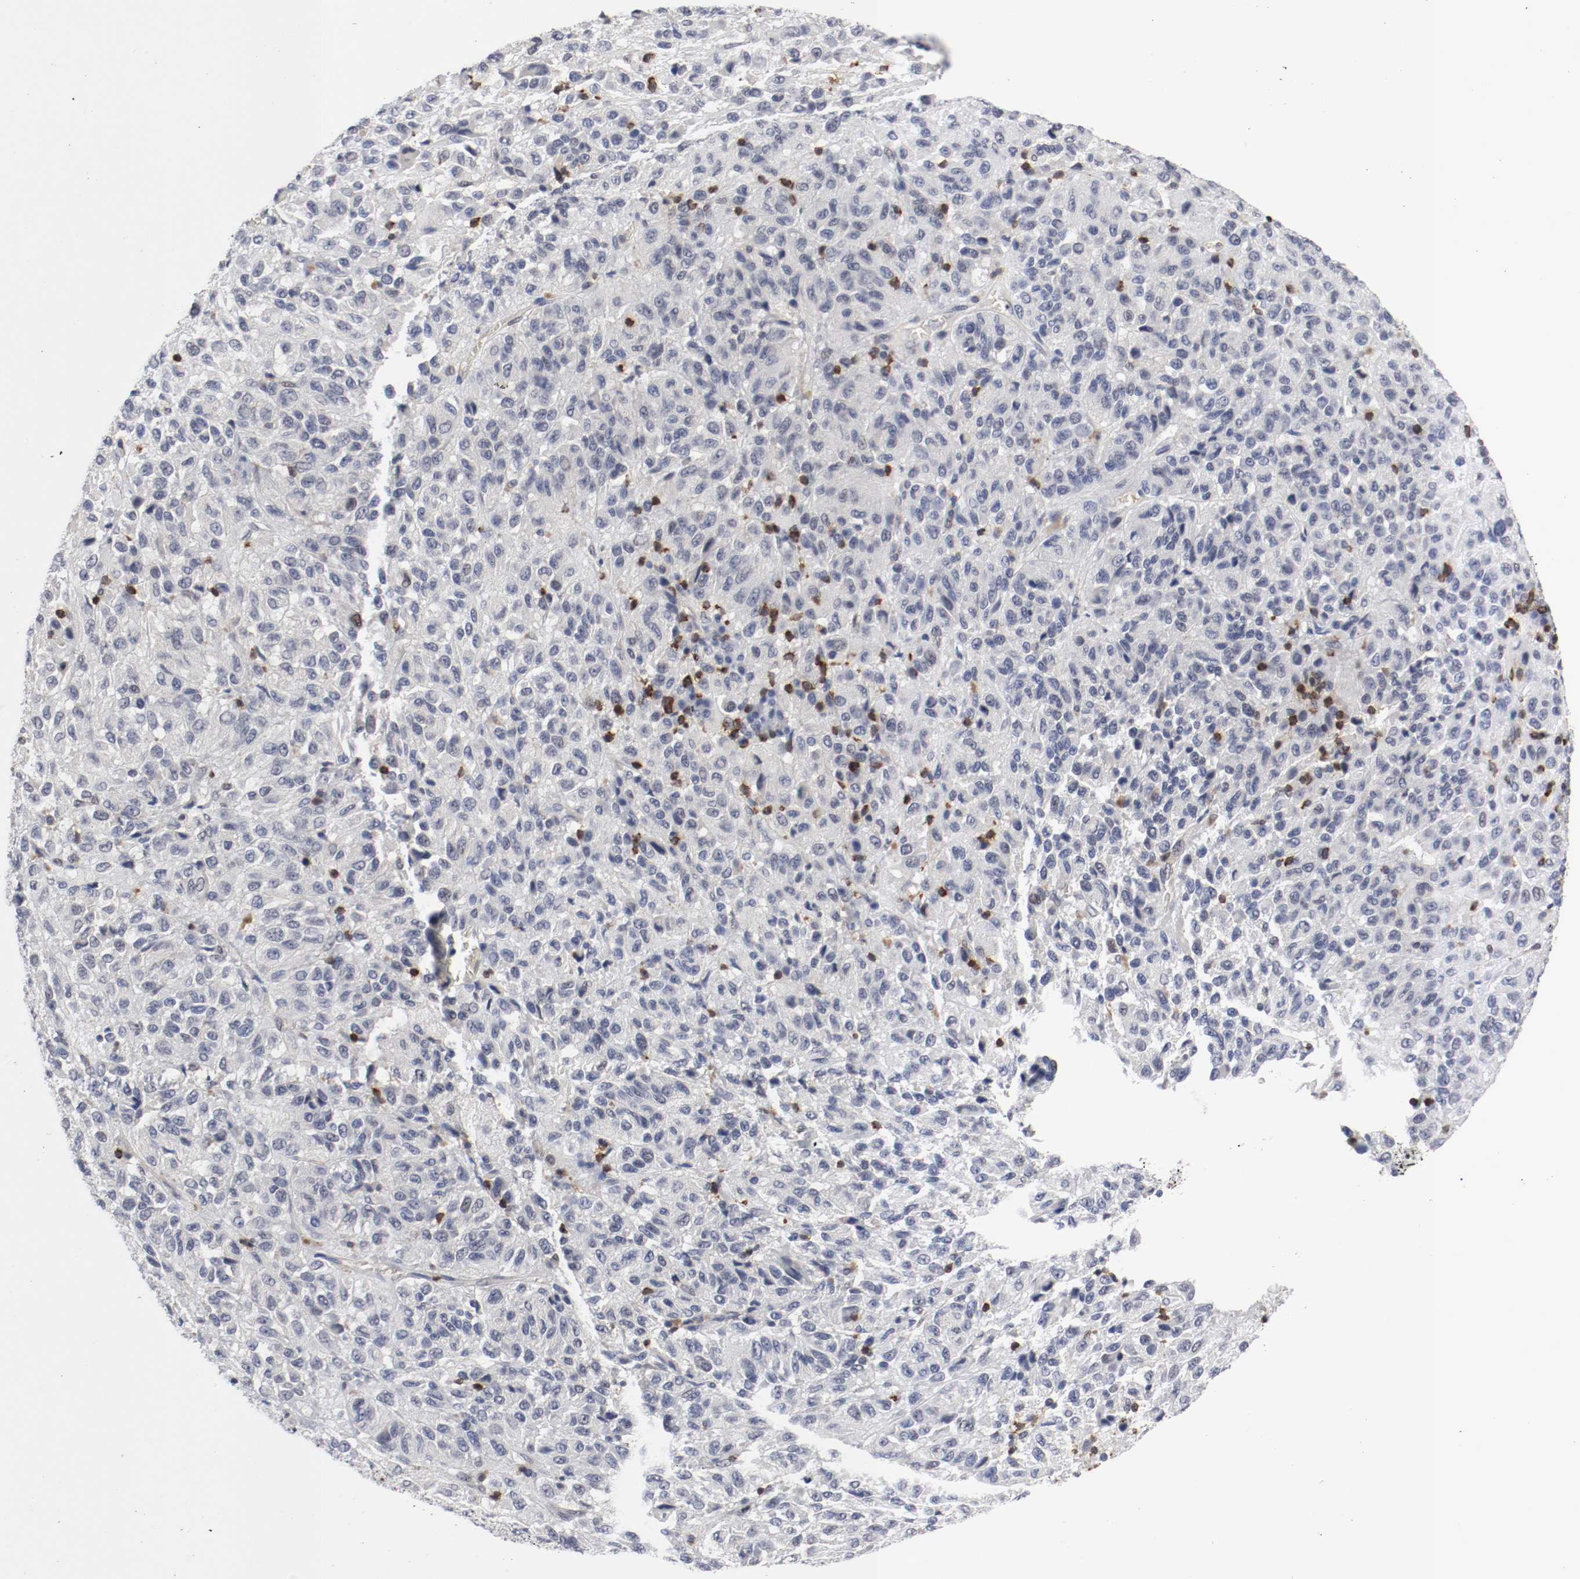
{"staining": {"intensity": "negative", "quantity": "none", "location": "none"}, "tissue": "melanoma", "cell_type": "Tumor cells", "image_type": "cancer", "snomed": [{"axis": "morphology", "description": "Malignant melanoma, Metastatic site"}, {"axis": "topography", "description": "Lung"}], "caption": "Immunohistochemical staining of malignant melanoma (metastatic site) exhibits no significant expression in tumor cells.", "gene": "JUND", "patient": {"sex": "male", "age": 64}}